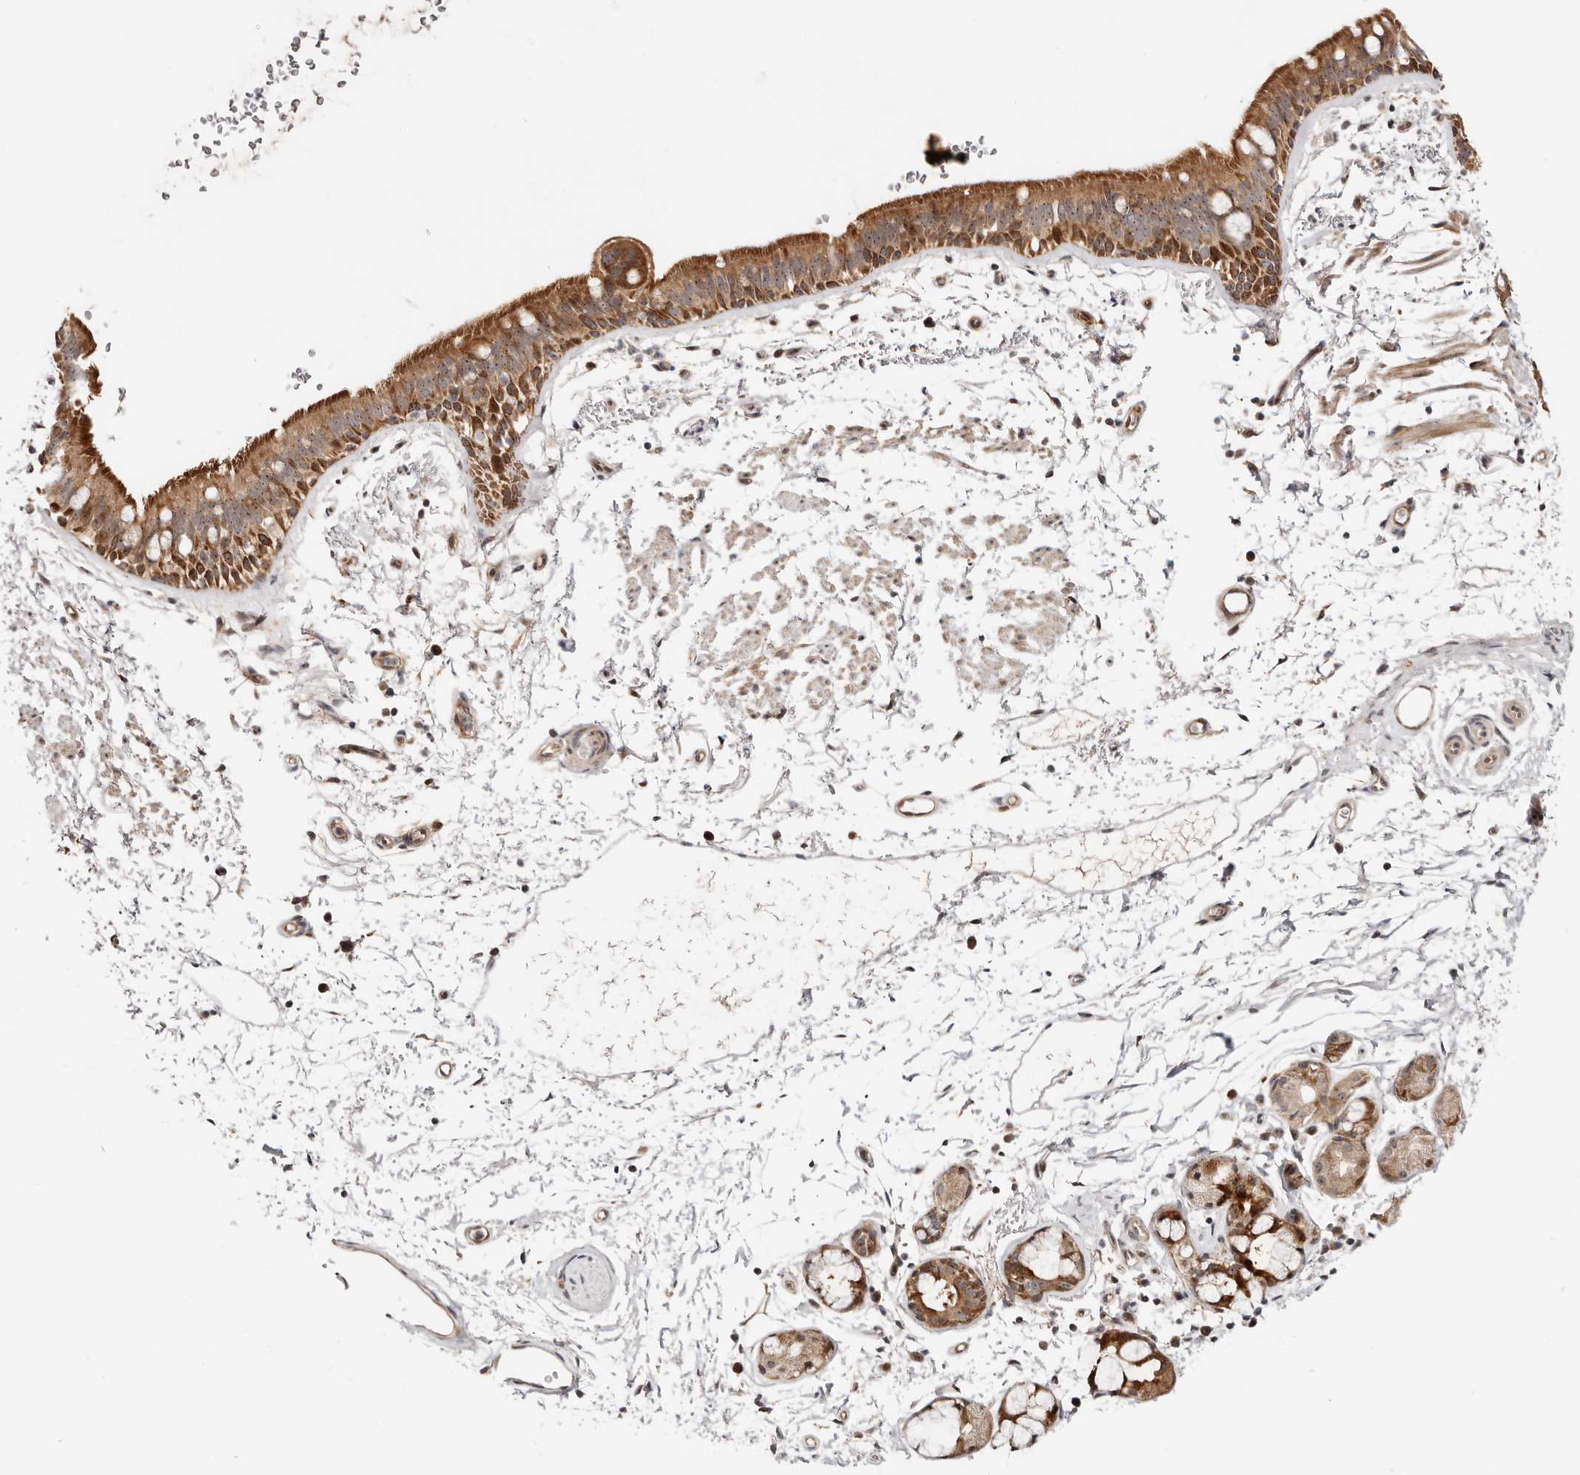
{"staining": {"intensity": "strong", "quantity": "25%-75%", "location": "cytoplasmic/membranous"}, "tissue": "bronchus", "cell_type": "Respiratory epithelial cells", "image_type": "normal", "snomed": [{"axis": "morphology", "description": "Normal tissue, NOS"}, {"axis": "topography", "description": "Lymph node"}, {"axis": "topography", "description": "Bronchus"}], "caption": "Brown immunohistochemical staining in benign bronchus reveals strong cytoplasmic/membranous positivity in about 25%-75% of respiratory epithelial cells.", "gene": "ODF2L", "patient": {"sex": "female", "age": 70}}